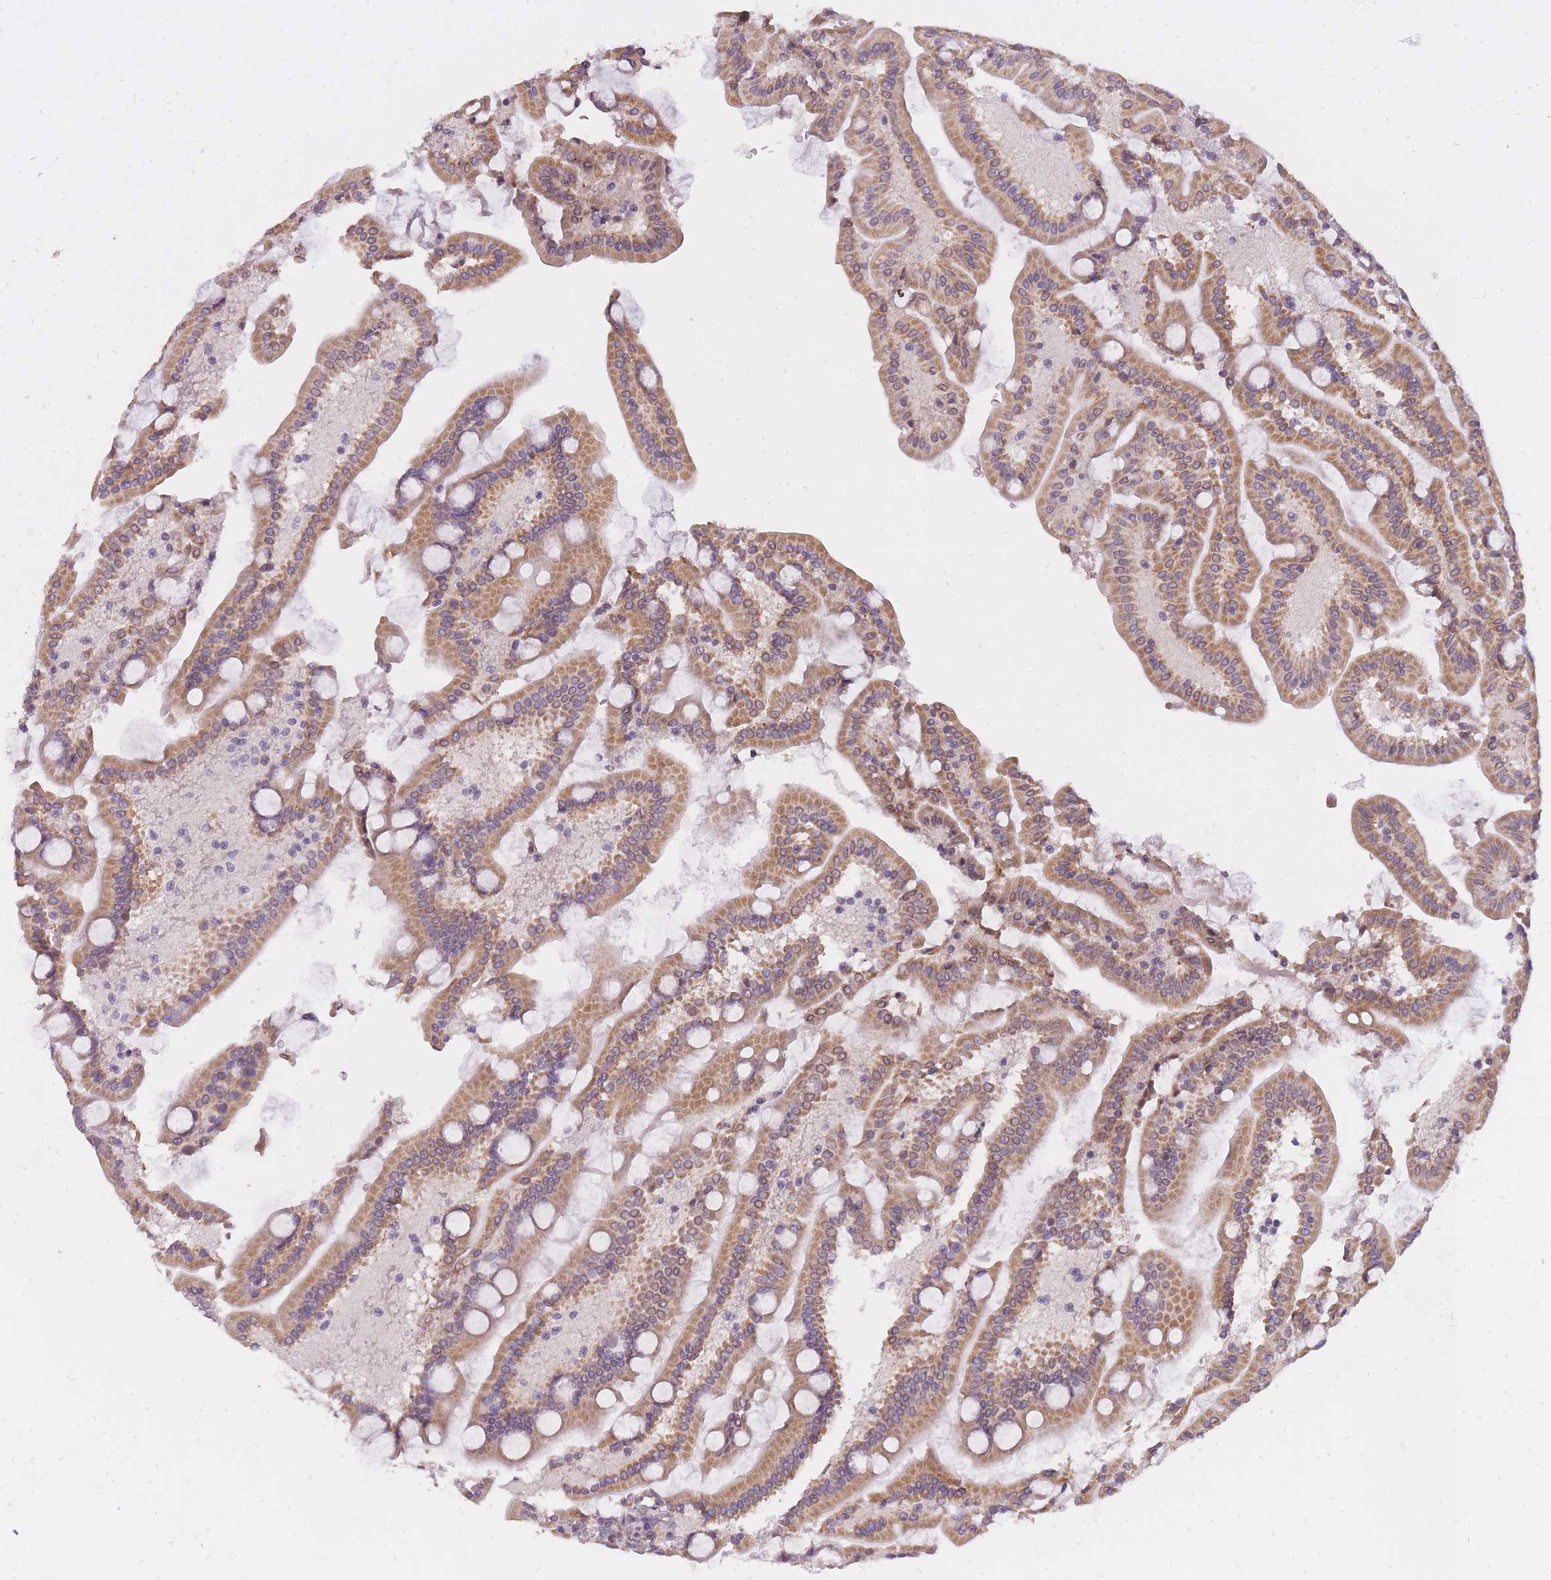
{"staining": {"intensity": "moderate", "quantity": ">75%", "location": "cytoplasmic/membranous,nuclear"}, "tissue": "duodenum", "cell_type": "Glandular cells", "image_type": "normal", "snomed": [{"axis": "morphology", "description": "Normal tissue, NOS"}, {"axis": "topography", "description": "Duodenum"}], "caption": "Immunohistochemistry (IHC) (DAB (3,3'-diaminobenzidine)) staining of benign duodenum shows moderate cytoplasmic/membranous,nuclear protein staining in approximately >75% of glandular cells. (IHC, brightfield microscopy, high magnification).", "gene": "TIGD1", "patient": {"sex": "male", "age": 55}}